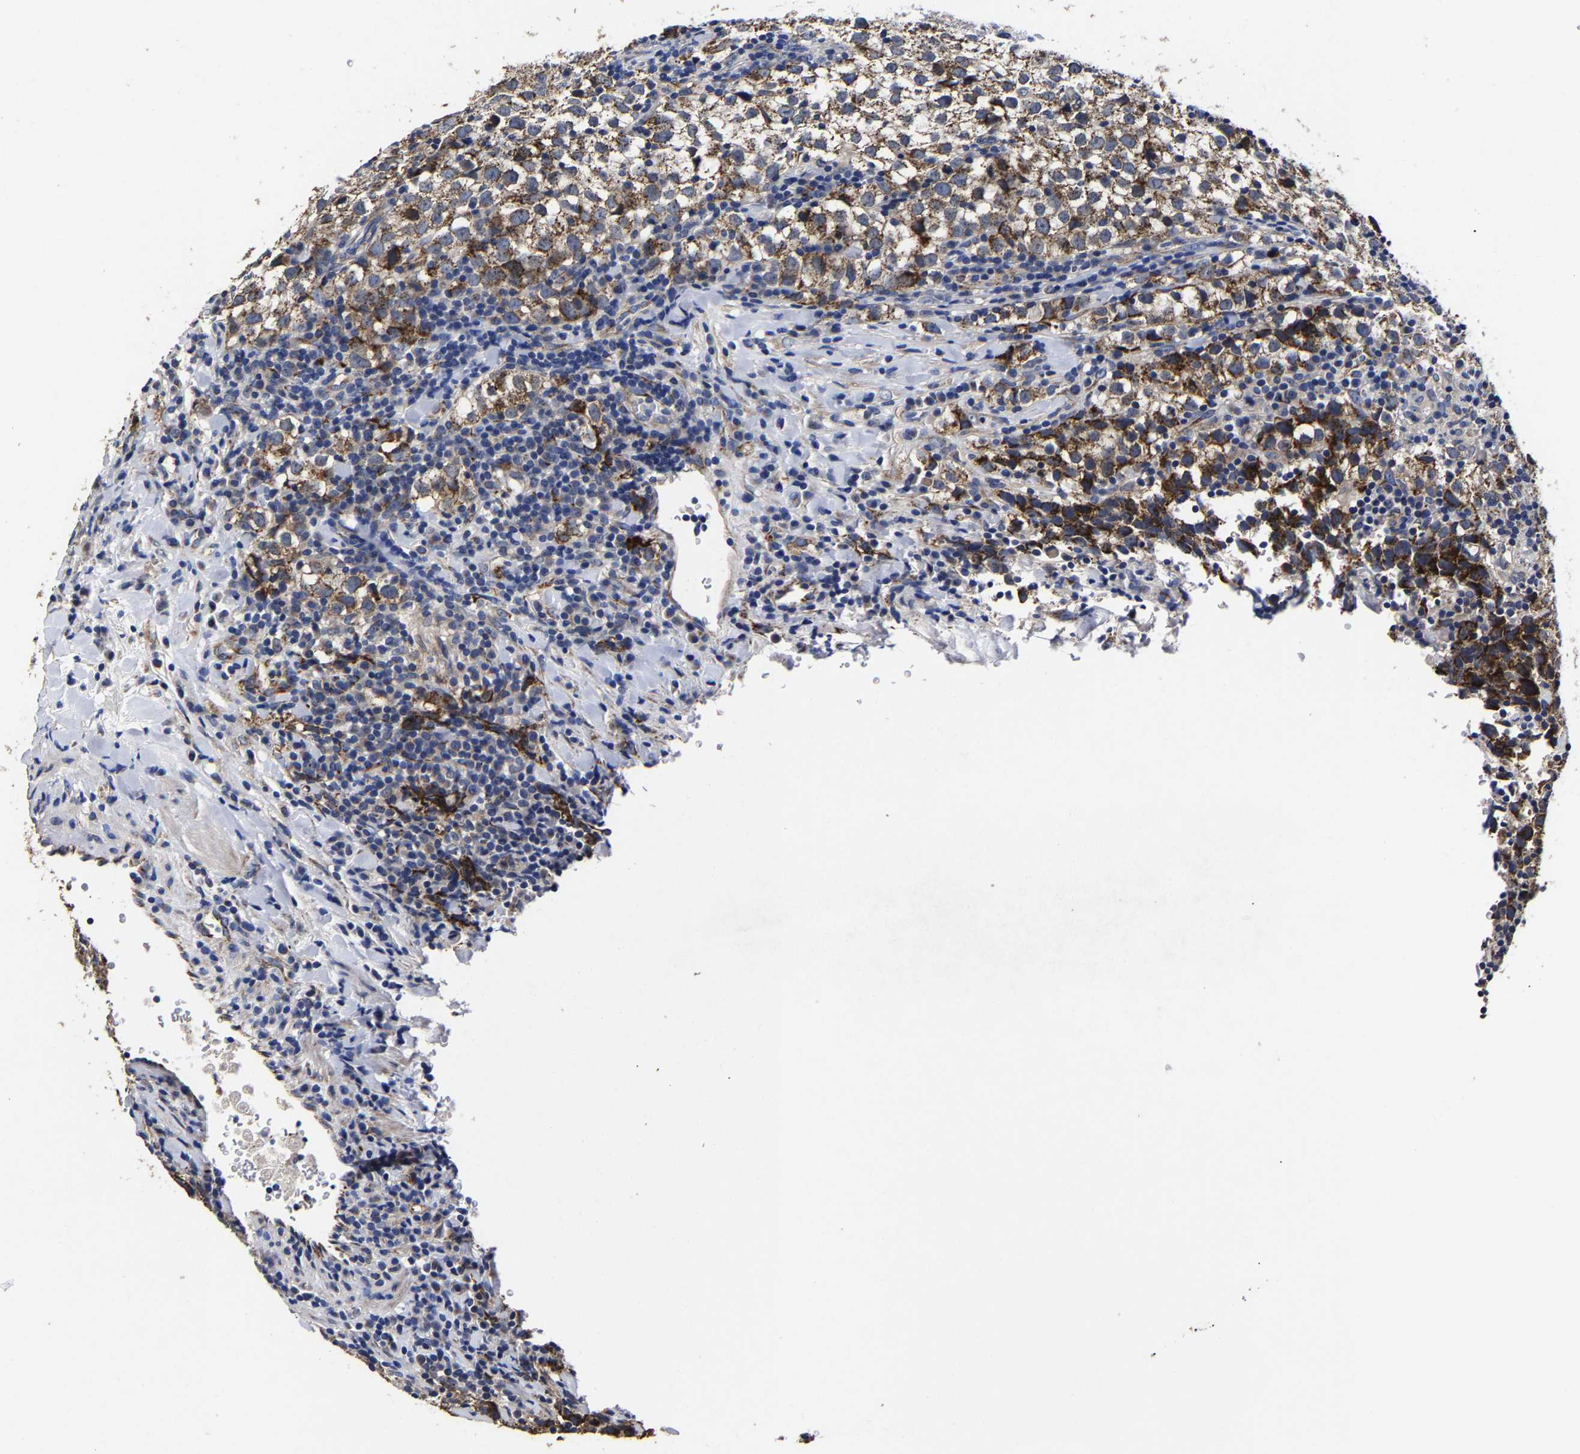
{"staining": {"intensity": "moderate", "quantity": ">75%", "location": "cytoplasmic/membranous"}, "tissue": "testis cancer", "cell_type": "Tumor cells", "image_type": "cancer", "snomed": [{"axis": "morphology", "description": "Seminoma, NOS"}, {"axis": "morphology", "description": "Carcinoma, Embryonal, NOS"}, {"axis": "topography", "description": "Testis"}], "caption": "Brown immunohistochemical staining in human testis embryonal carcinoma demonstrates moderate cytoplasmic/membranous positivity in approximately >75% of tumor cells.", "gene": "AASS", "patient": {"sex": "male", "age": 36}}